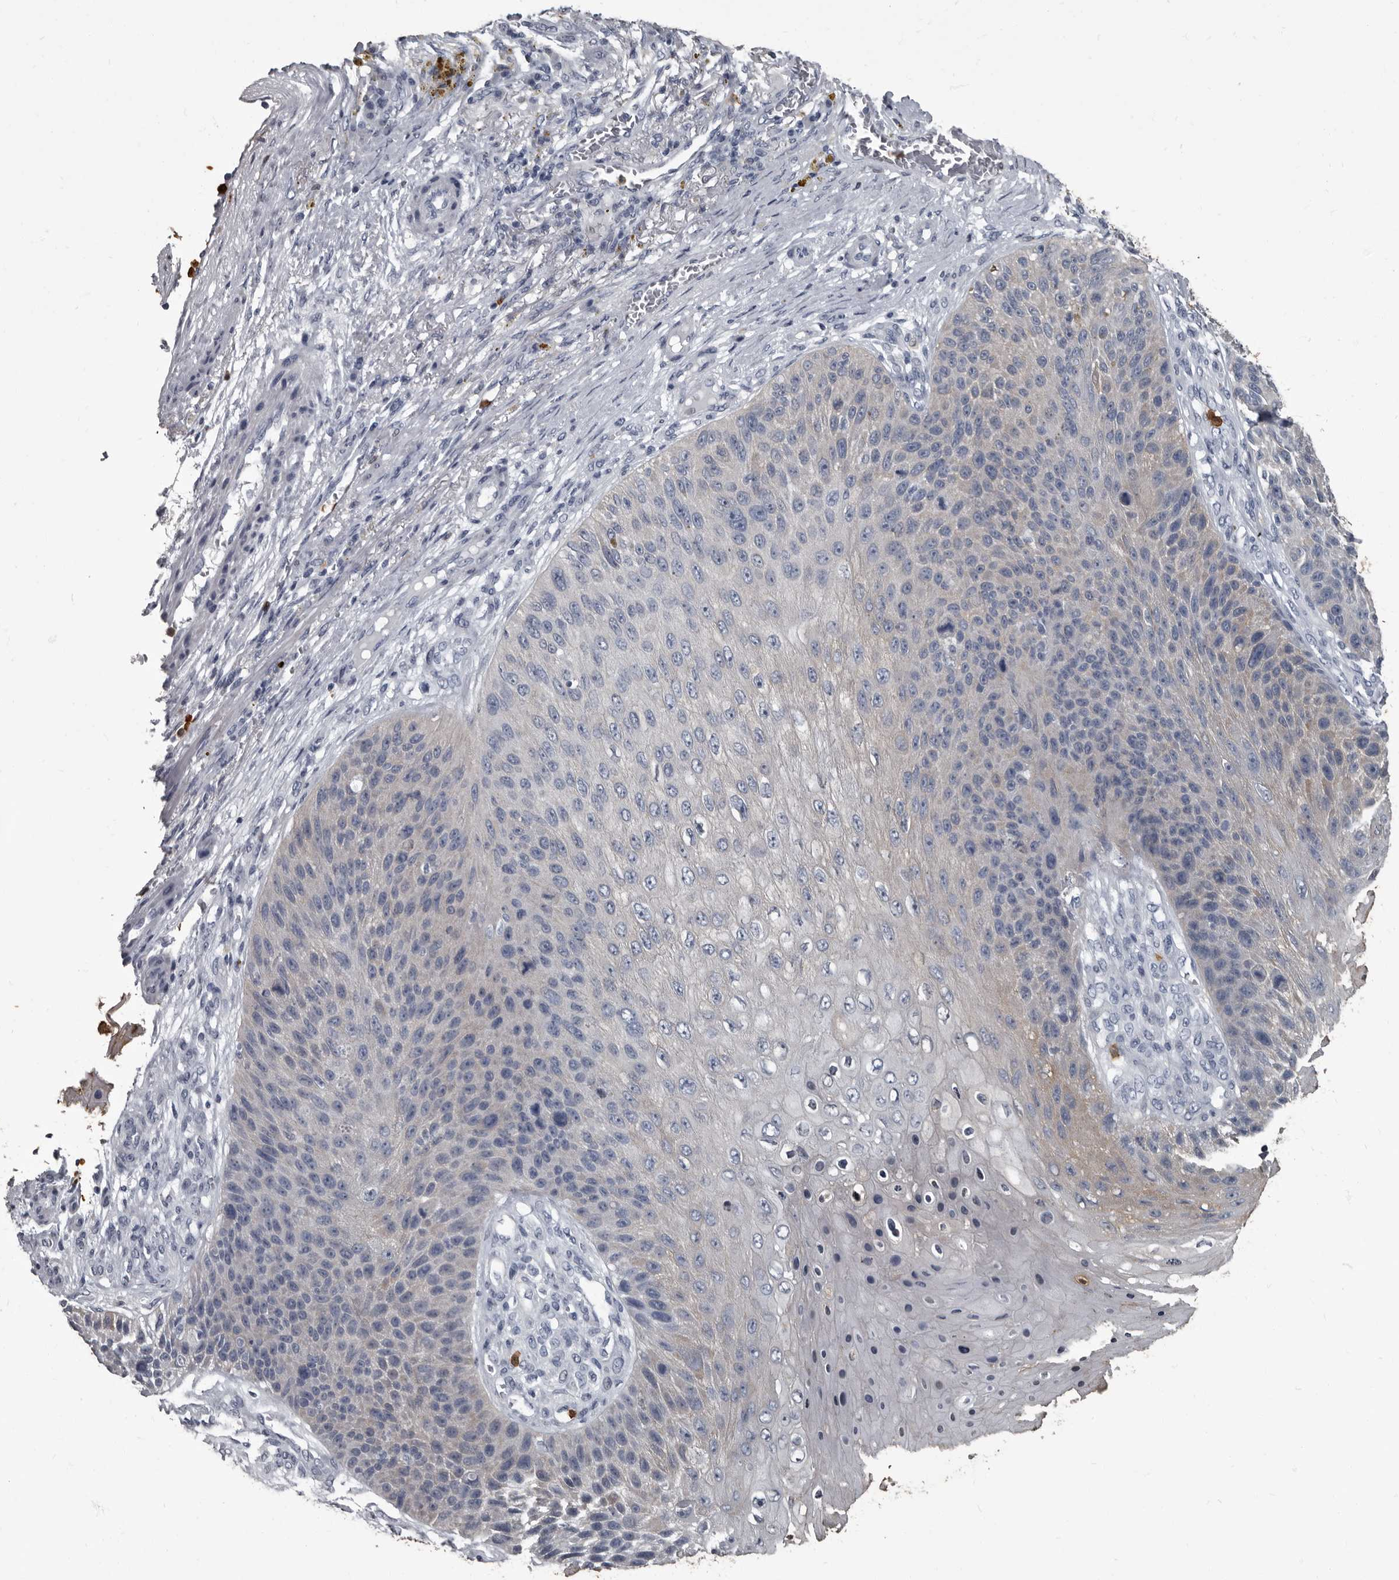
{"staining": {"intensity": "negative", "quantity": "none", "location": "none"}, "tissue": "skin cancer", "cell_type": "Tumor cells", "image_type": "cancer", "snomed": [{"axis": "morphology", "description": "Squamous cell carcinoma, NOS"}, {"axis": "topography", "description": "Skin"}], "caption": "Protein analysis of skin cancer displays no significant expression in tumor cells. The staining was performed using DAB (3,3'-diaminobenzidine) to visualize the protein expression in brown, while the nuclei were stained in blue with hematoxylin (Magnification: 20x).", "gene": "TPD52L1", "patient": {"sex": "female", "age": 88}}